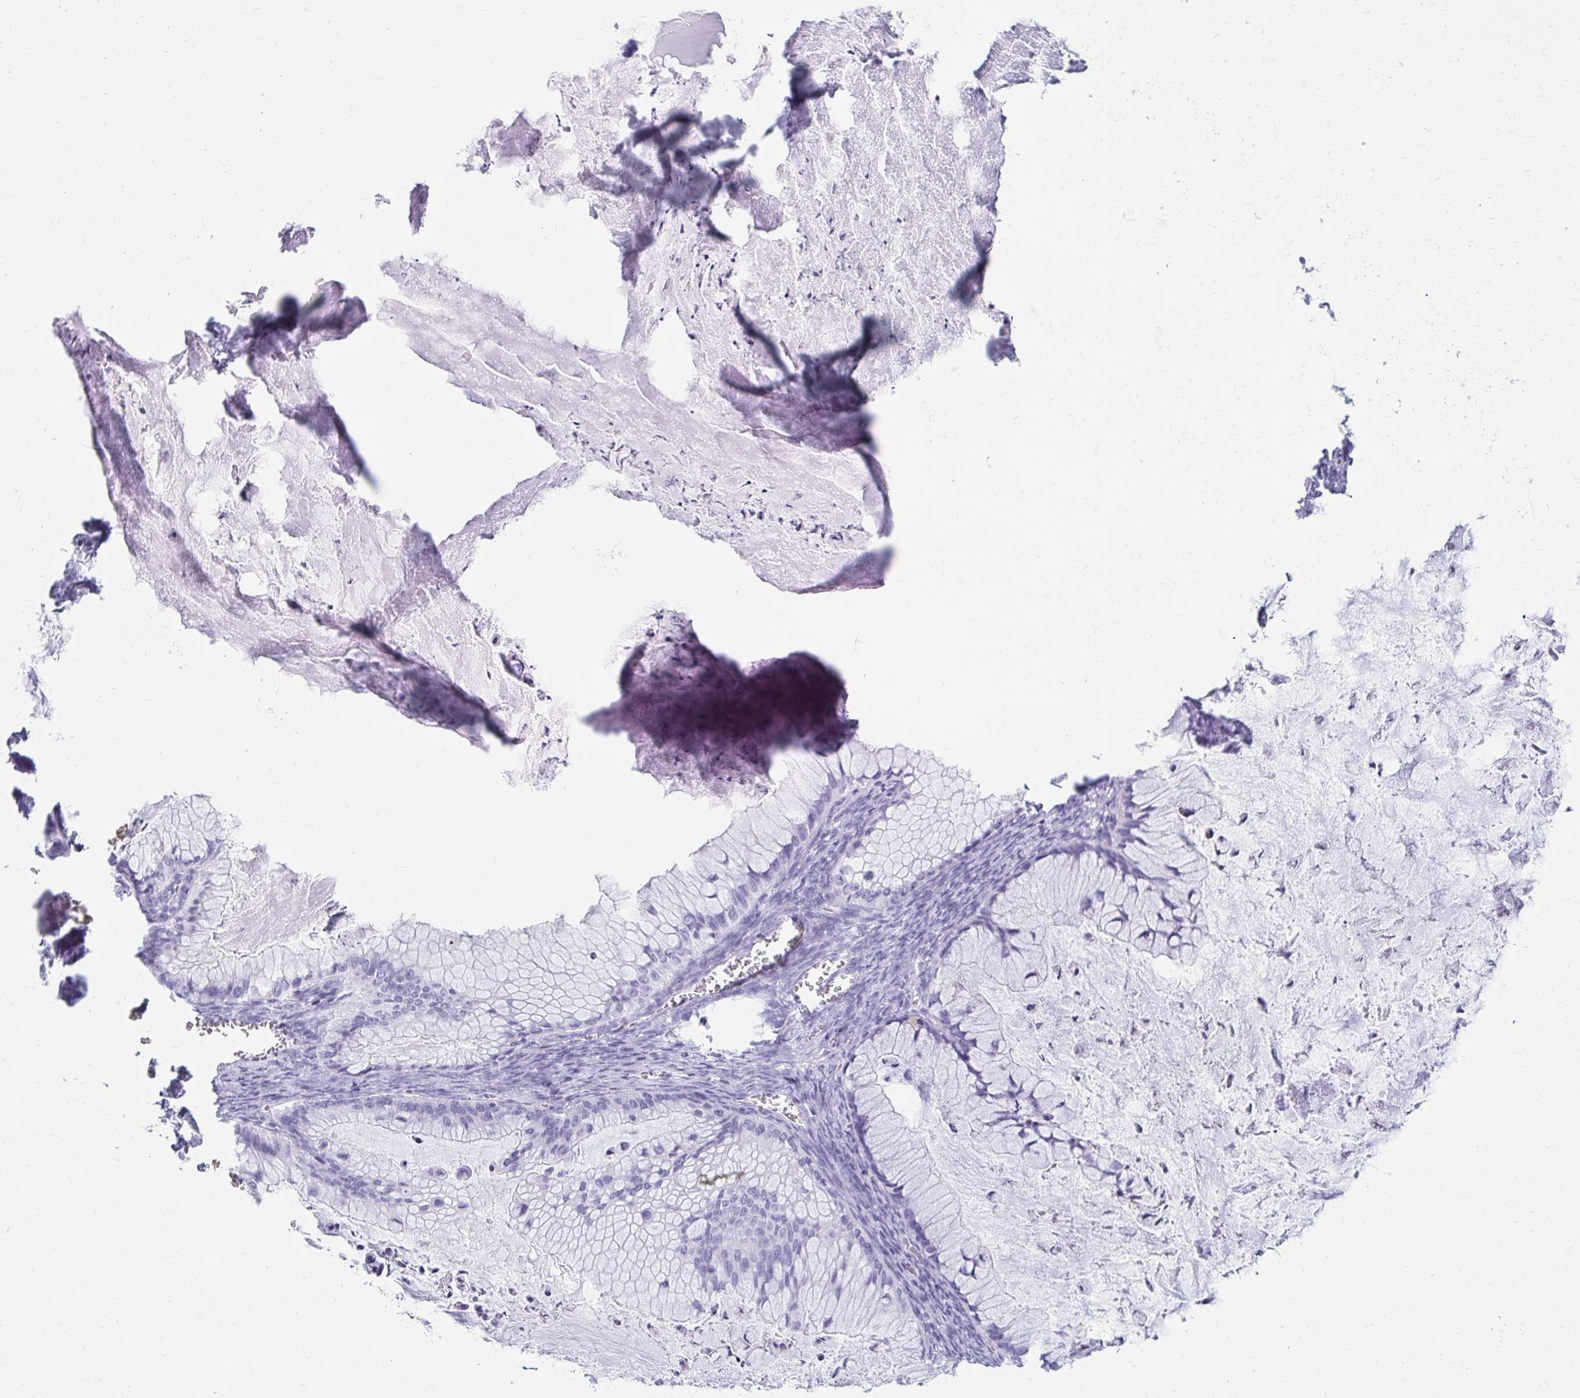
{"staining": {"intensity": "negative", "quantity": "none", "location": "none"}, "tissue": "ovarian cancer", "cell_type": "Tumor cells", "image_type": "cancer", "snomed": [{"axis": "morphology", "description": "Cystadenocarcinoma, mucinous, NOS"}, {"axis": "topography", "description": "Ovary"}], "caption": "This is an IHC image of ovarian mucinous cystadenocarcinoma. There is no expression in tumor cells.", "gene": "ATP4B", "patient": {"sex": "female", "age": 72}}